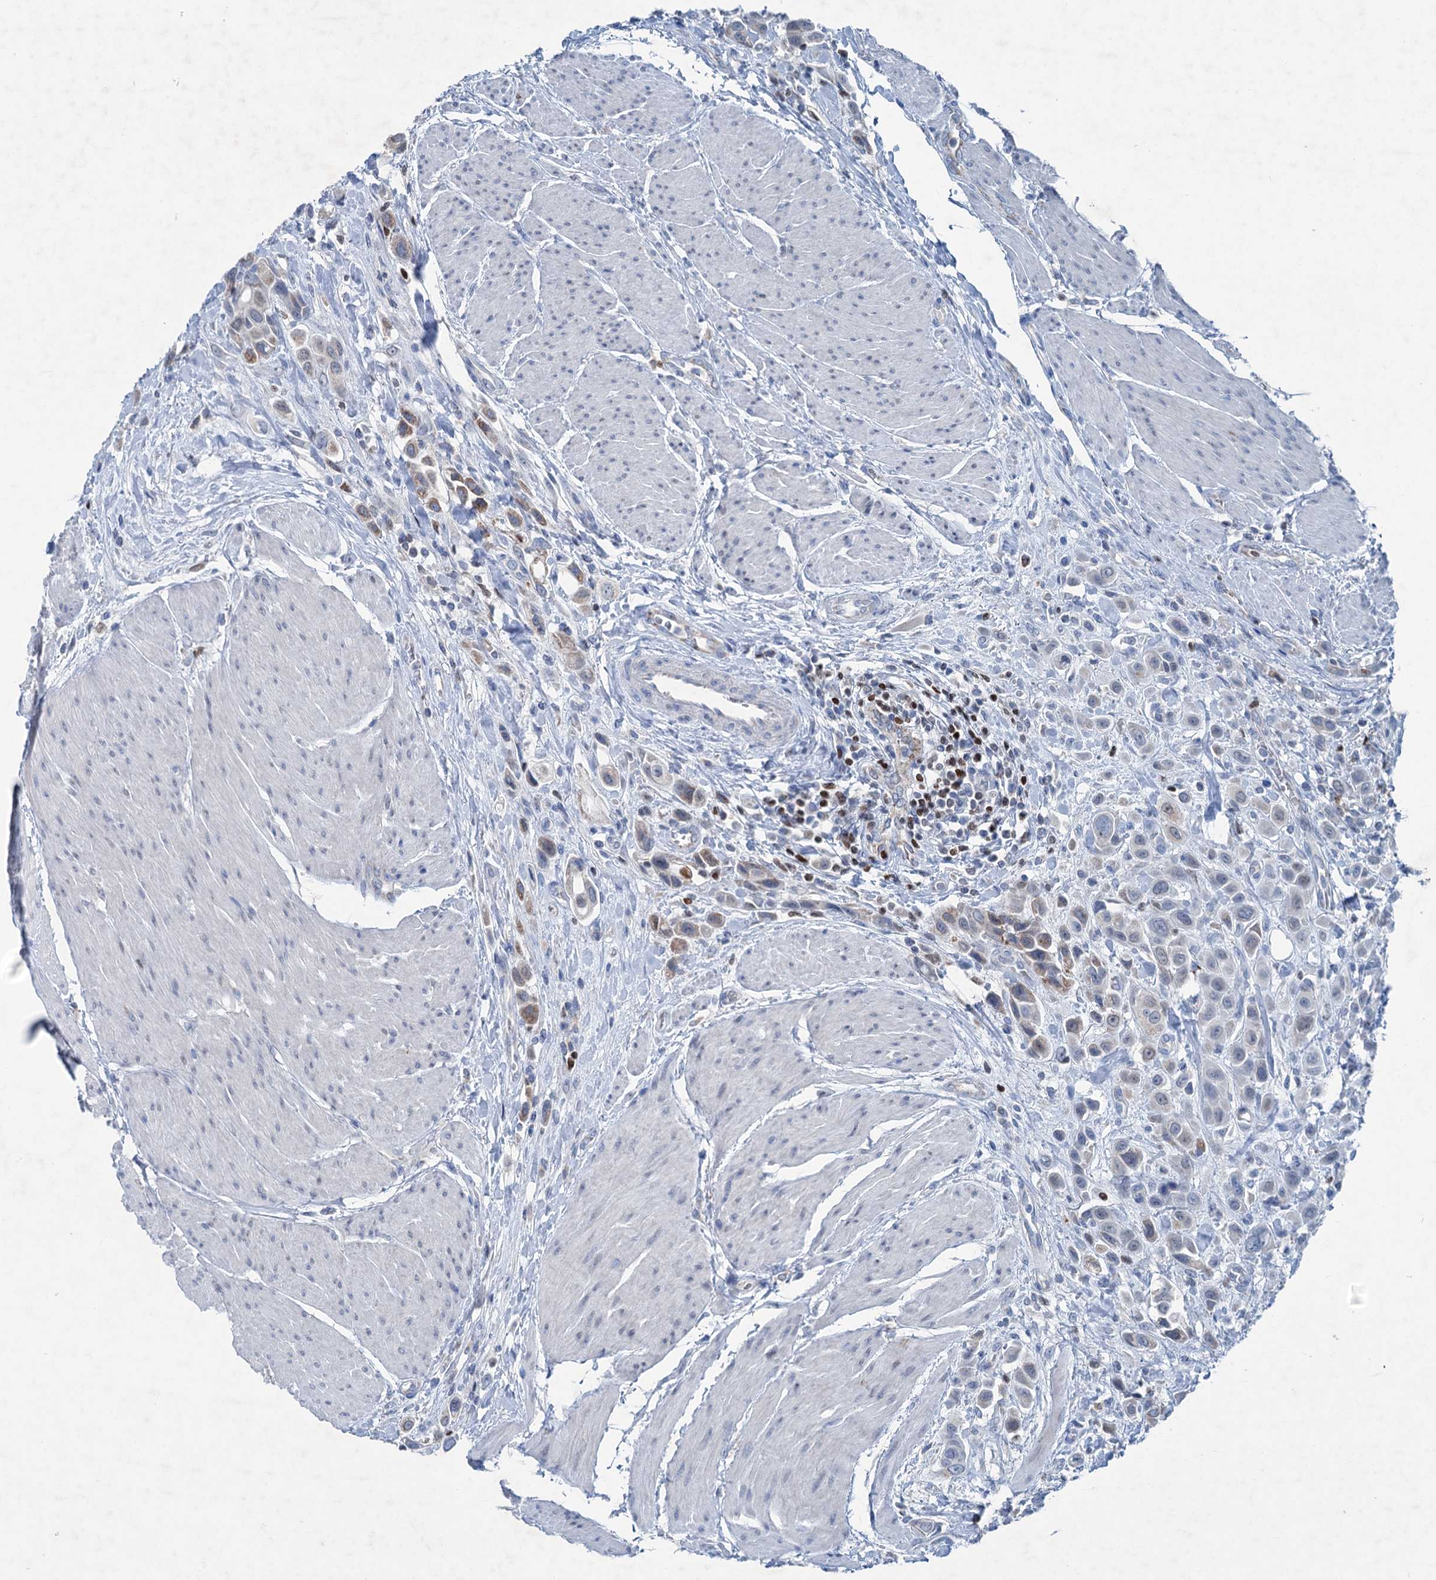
{"staining": {"intensity": "weak", "quantity": "25%-75%", "location": "cytoplasmic/membranous"}, "tissue": "urothelial cancer", "cell_type": "Tumor cells", "image_type": "cancer", "snomed": [{"axis": "morphology", "description": "Urothelial carcinoma, High grade"}, {"axis": "topography", "description": "Urinary bladder"}], "caption": "High-grade urothelial carcinoma stained for a protein (brown) shows weak cytoplasmic/membranous positive expression in about 25%-75% of tumor cells.", "gene": "ELP4", "patient": {"sex": "male", "age": 50}}